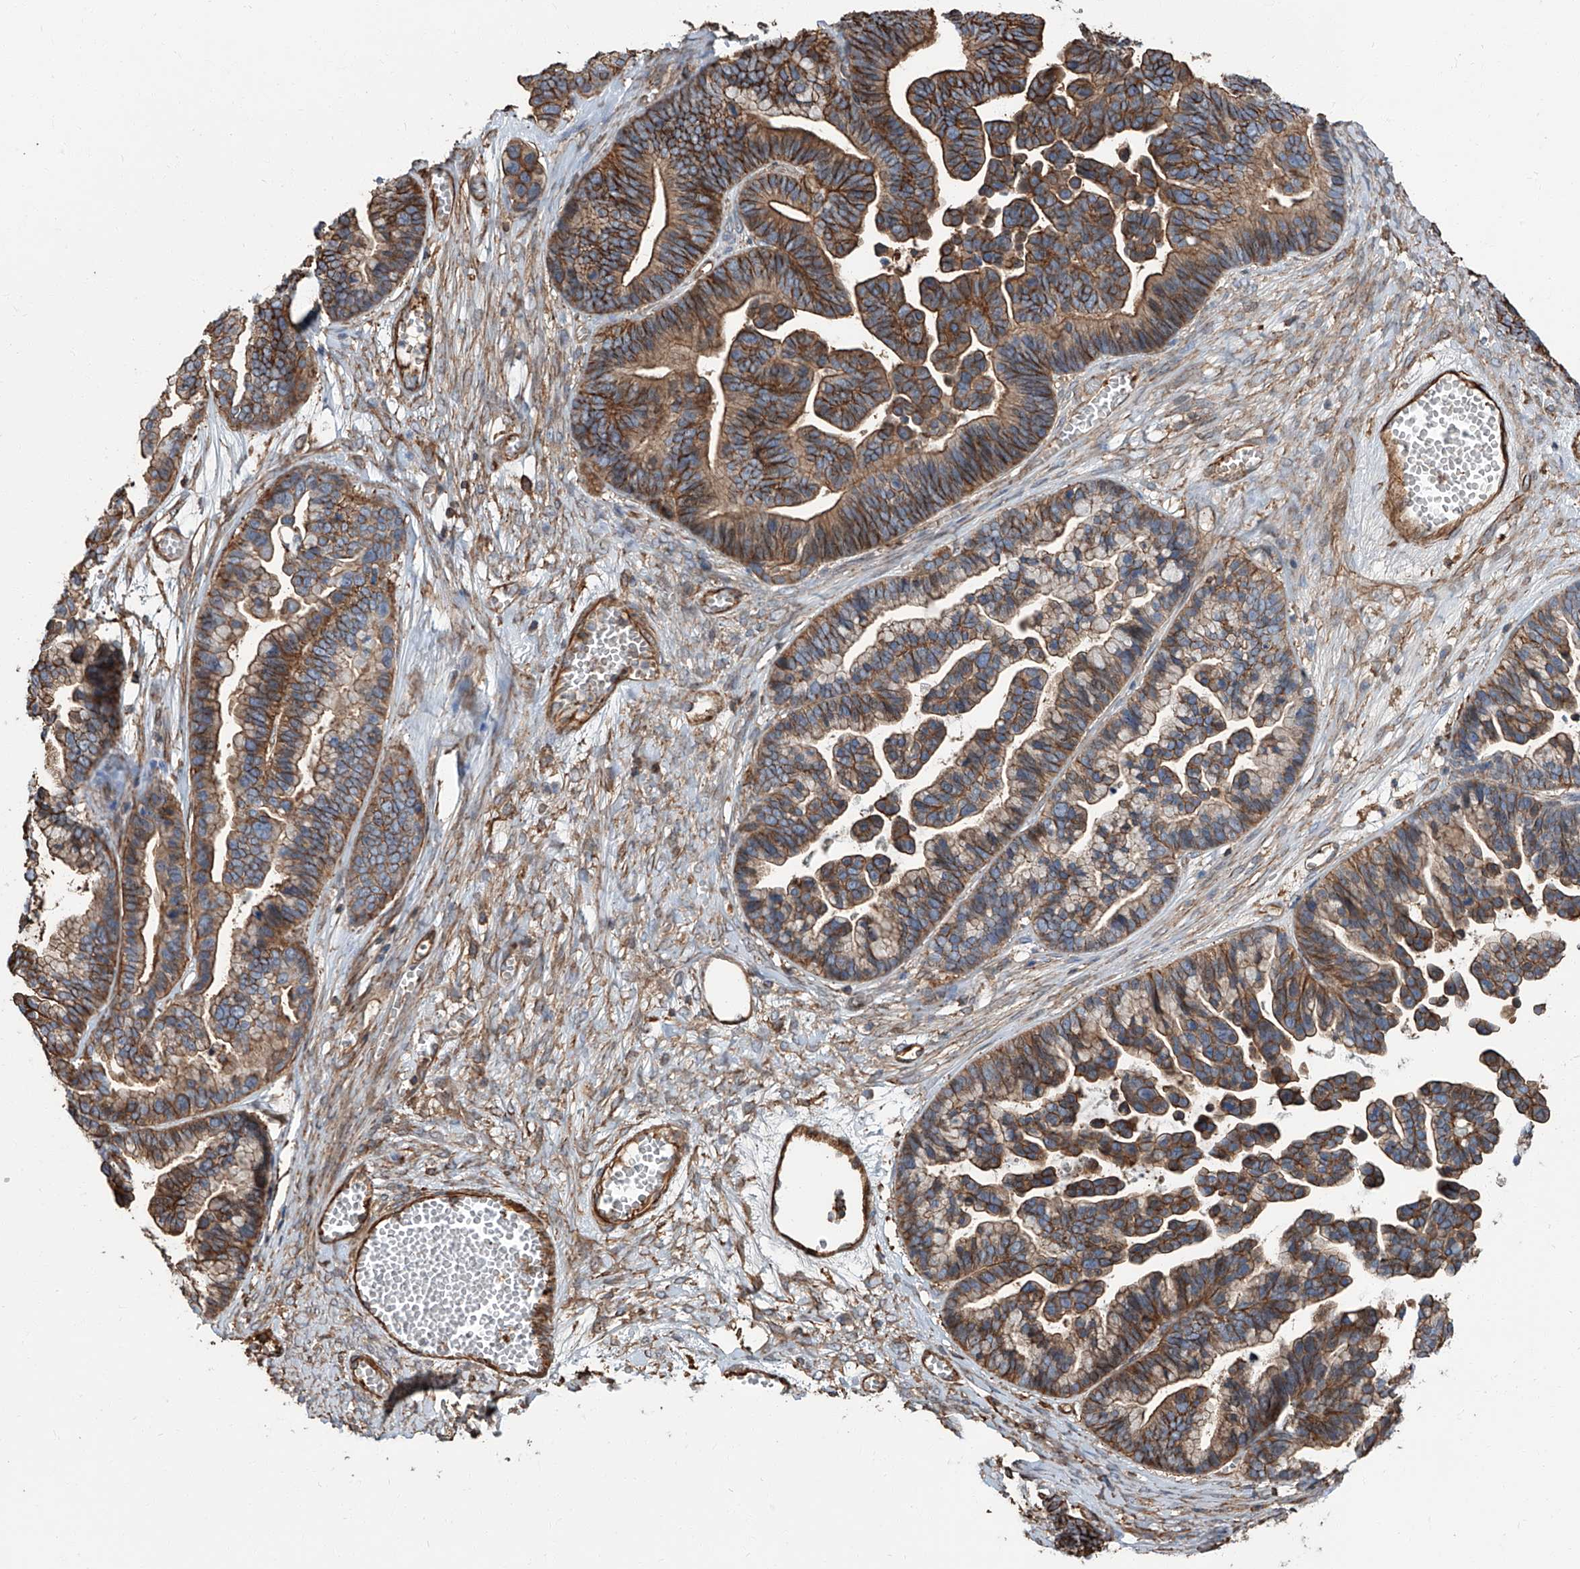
{"staining": {"intensity": "strong", "quantity": ">75%", "location": "cytoplasmic/membranous"}, "tissue": "ovarian cancer", "cell_type": "Tumor cells", "image_type": "cancer", "snomed": [{"axis": "morphology", "description": "Cystadenocarcinoma, serous, NOS"}, {"axis": "topography", "description": "Ovary"}], "caption": "Human ovarian cancer (serous cystadenocarcinoma) stained with a brown dye exhibits strong cytoplasmic/membranous positive staining in about >75% of tumor cells.", "gene": "PIEZO2", "patient": {"sex": "female", "age": 56}}